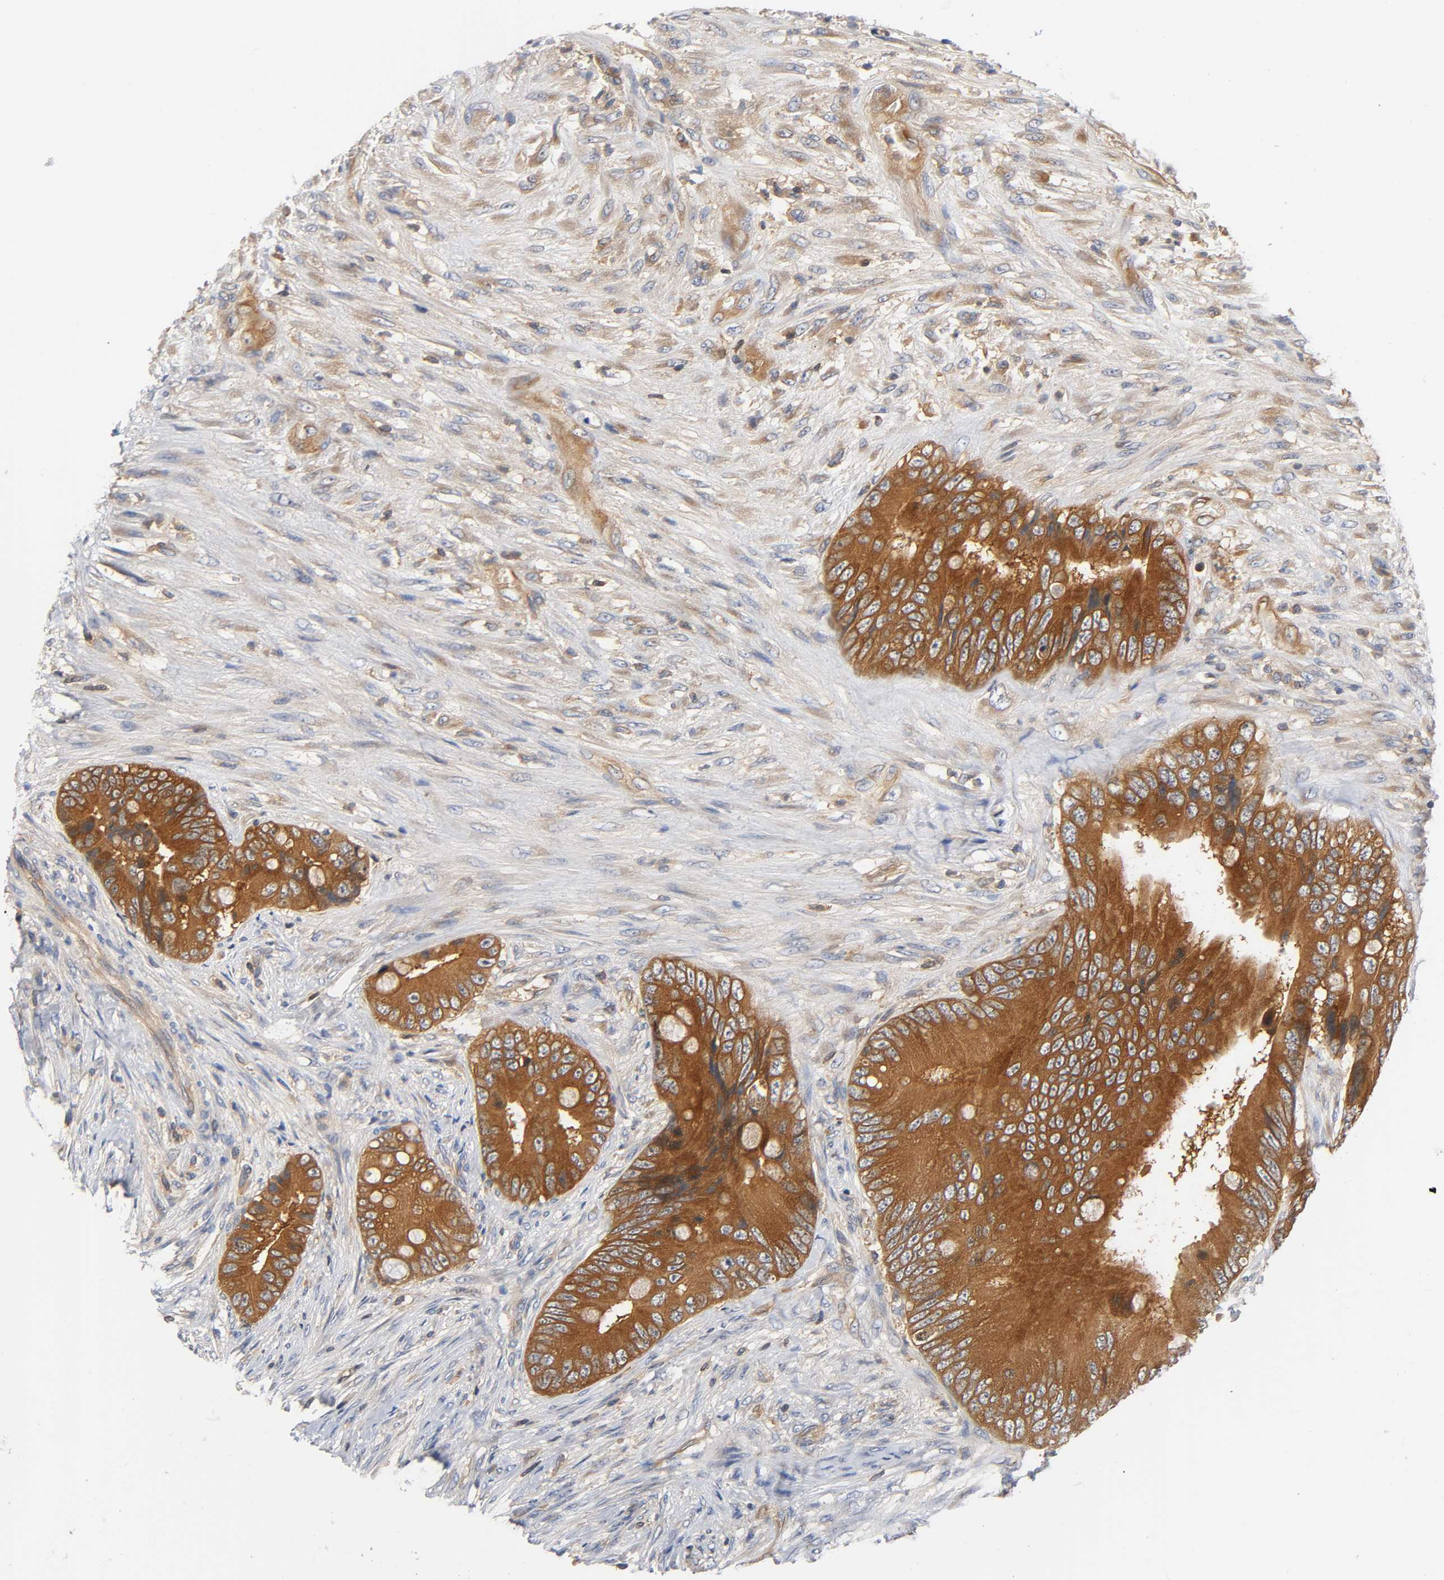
{"staining": {"intensity": "strong", "quantity": ">75%", "location": "cytoplasmic/membranous"}, "tissue": "colorectal cancer", "cell_type": "Tumor cells", "image_type": "cancer", "snomed": [{"axis": "morphology", "description": "Adenocarcinoma, NOS"}, {"axis": "topography", "description": "Rectum"}], "caption": "Tumor cells reveal high levels of strong cytoplasmic/membranous staining in about >75% of cells in human adenocarcinoma (colorectal). Nuclei are stained in blue.", "gene": "PRKAB1", "patient": {"sex": "female", "age": 77}}